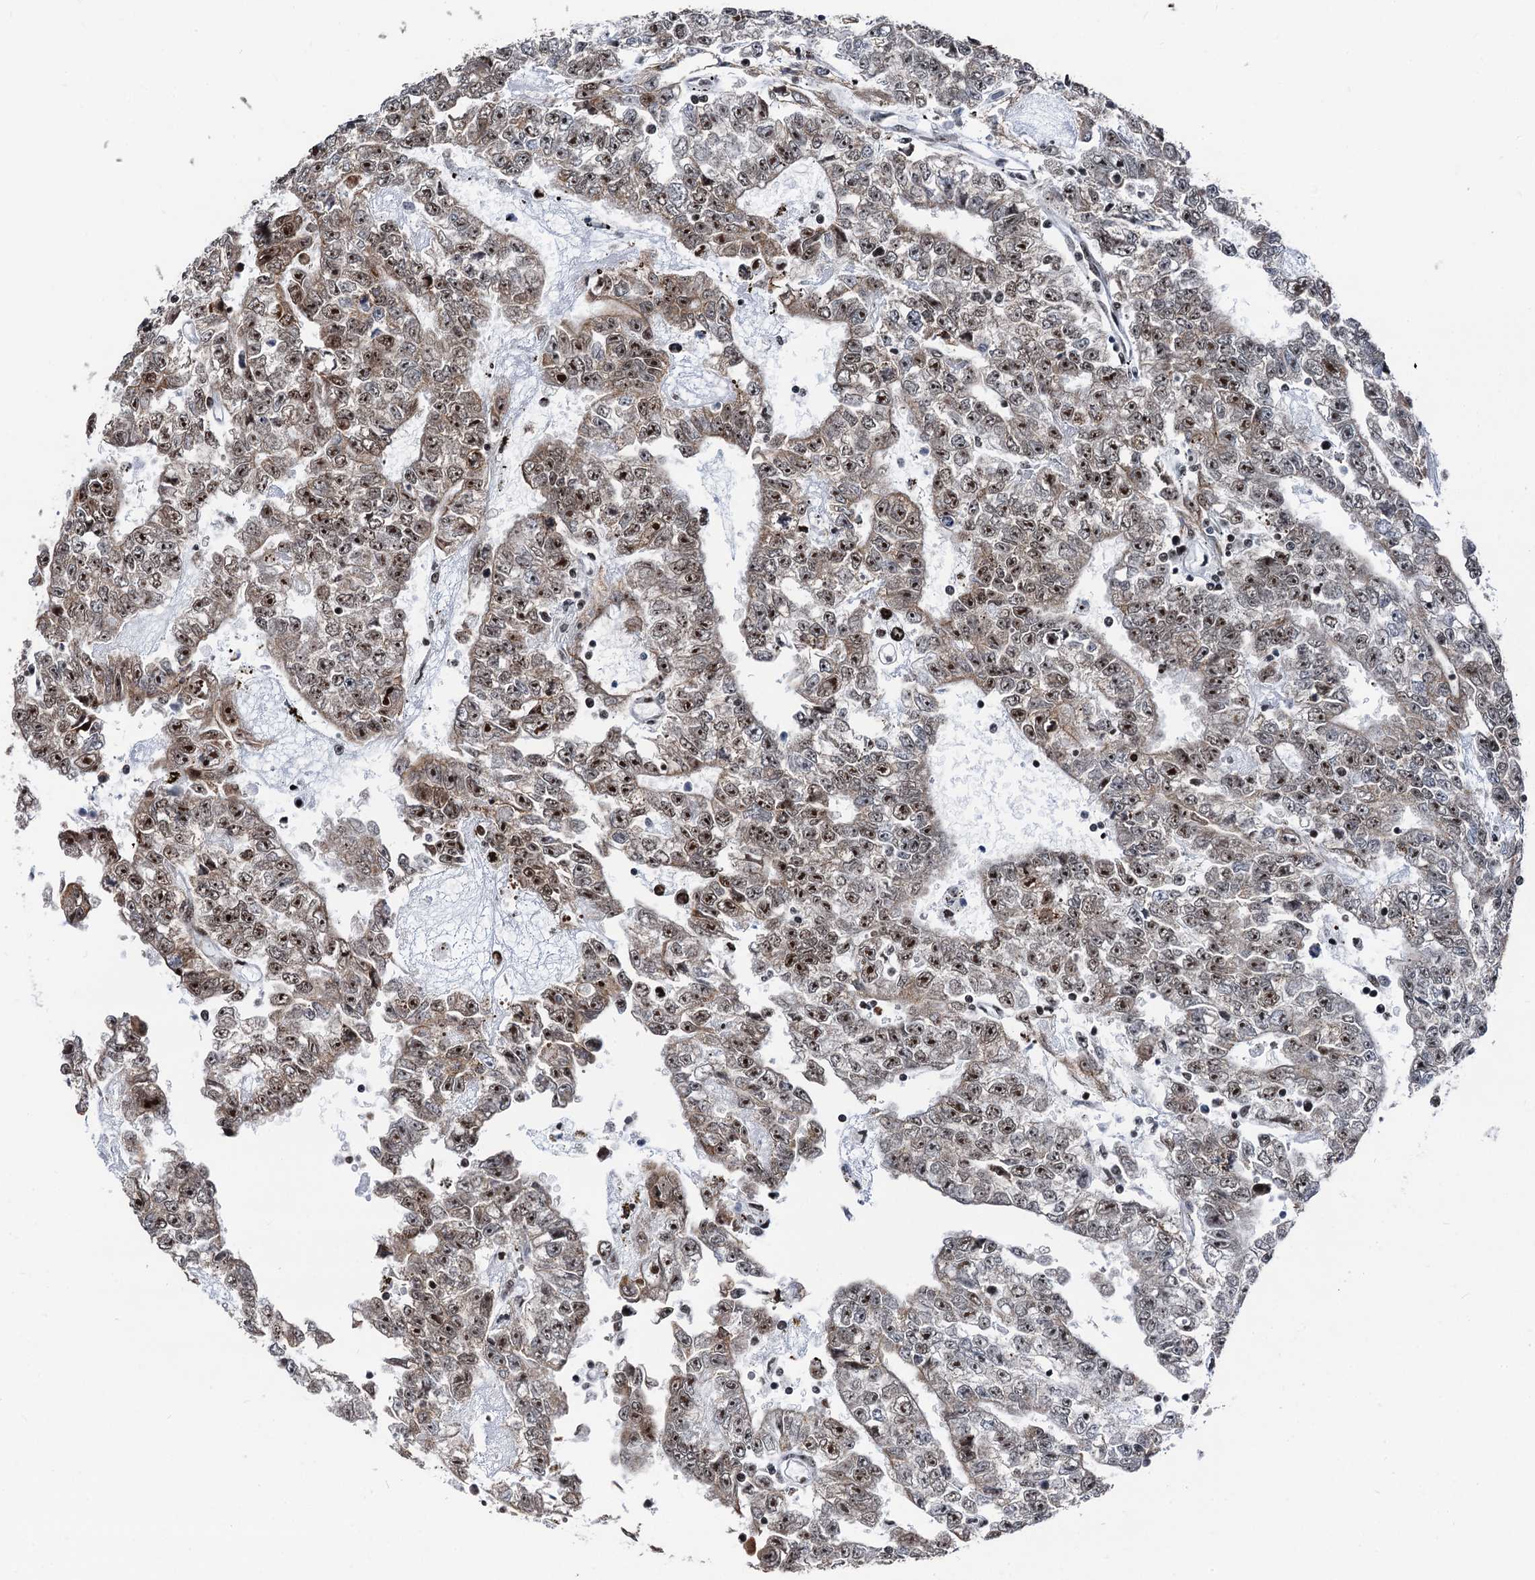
{"staining": {"intensity": "moderate", "quantity": ">75%", "location": "nuclear"}, "tissue": "testis cancer", "cell_type": "Tumor cells", "image_type": "cancer", "snomed": [{"axis": "morphology", "description": "Carcinoma, Embryonal, NOS"}, {"axis": "topography", "description": "Testis"}], "caption": "This histopathology image reveals immunohistochemistry staining of testis embryonal carcinoma, with medium moderate nuclear expression in about >75% of tumor cells.", "gene": "DDX23", "patient": {"sex": "male", "age": 25}}